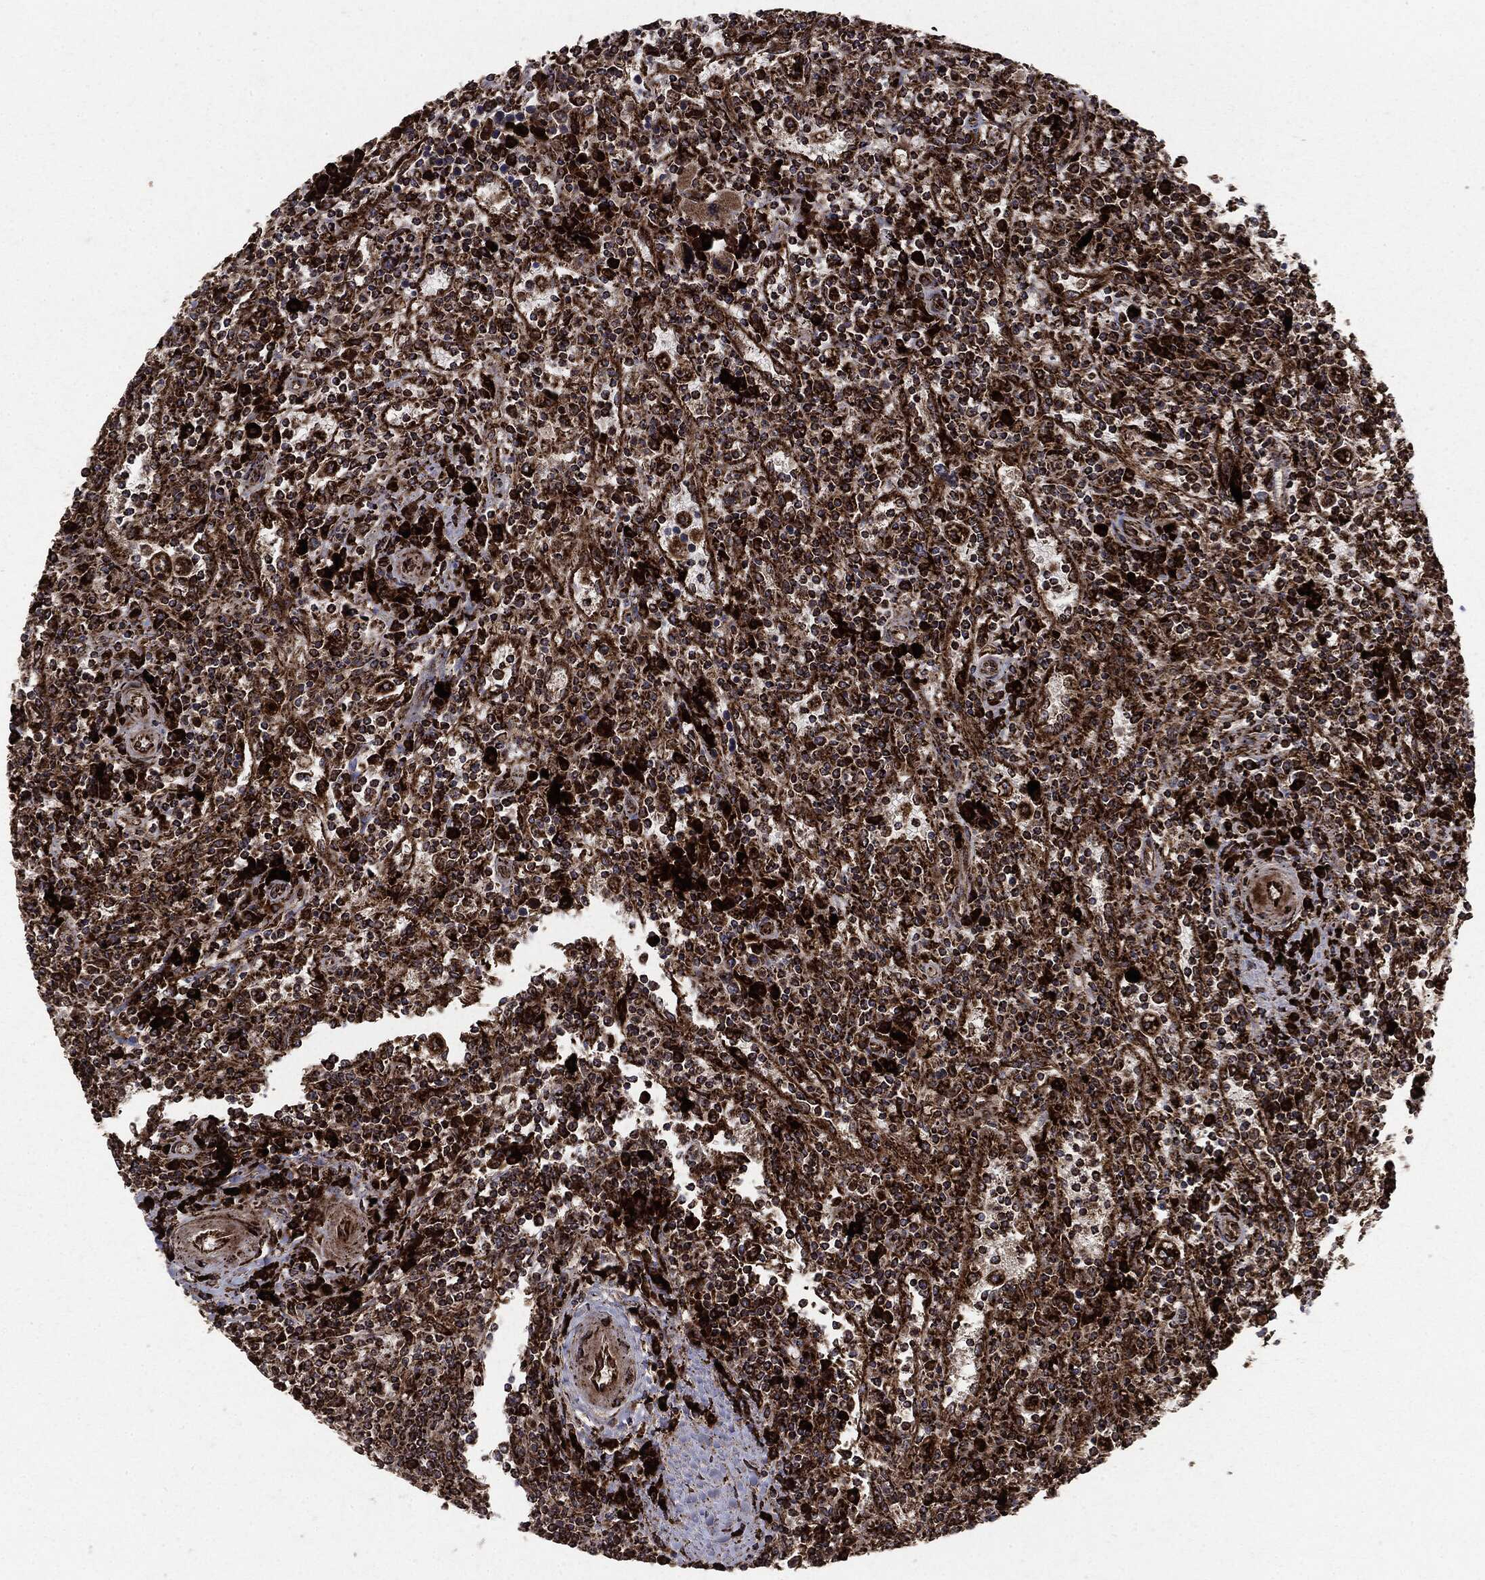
{"staining": {"intensity": "strong", "quantity": ">75%", "location": "cytoplasmic/membranous"}, "tissue": "lymphoma", "cell_type": "Tumor cells", "image_type": "cancer", "snomed": [{"axis": "morphology", "description": "Malignant lymphoma, non-Hodgkin's type, Low grade"}, {"axis": "topography", "description": "Spleen"}], "caption": "Strong cytoplasmic/membranous protein expression is appreciated in approximately >75% of tumor cells in malignant lymphoma, non-Hodgkin's type (low-grade).", "gene": "MAP2K1", "patient": {"sex": "male", "age": 62}}